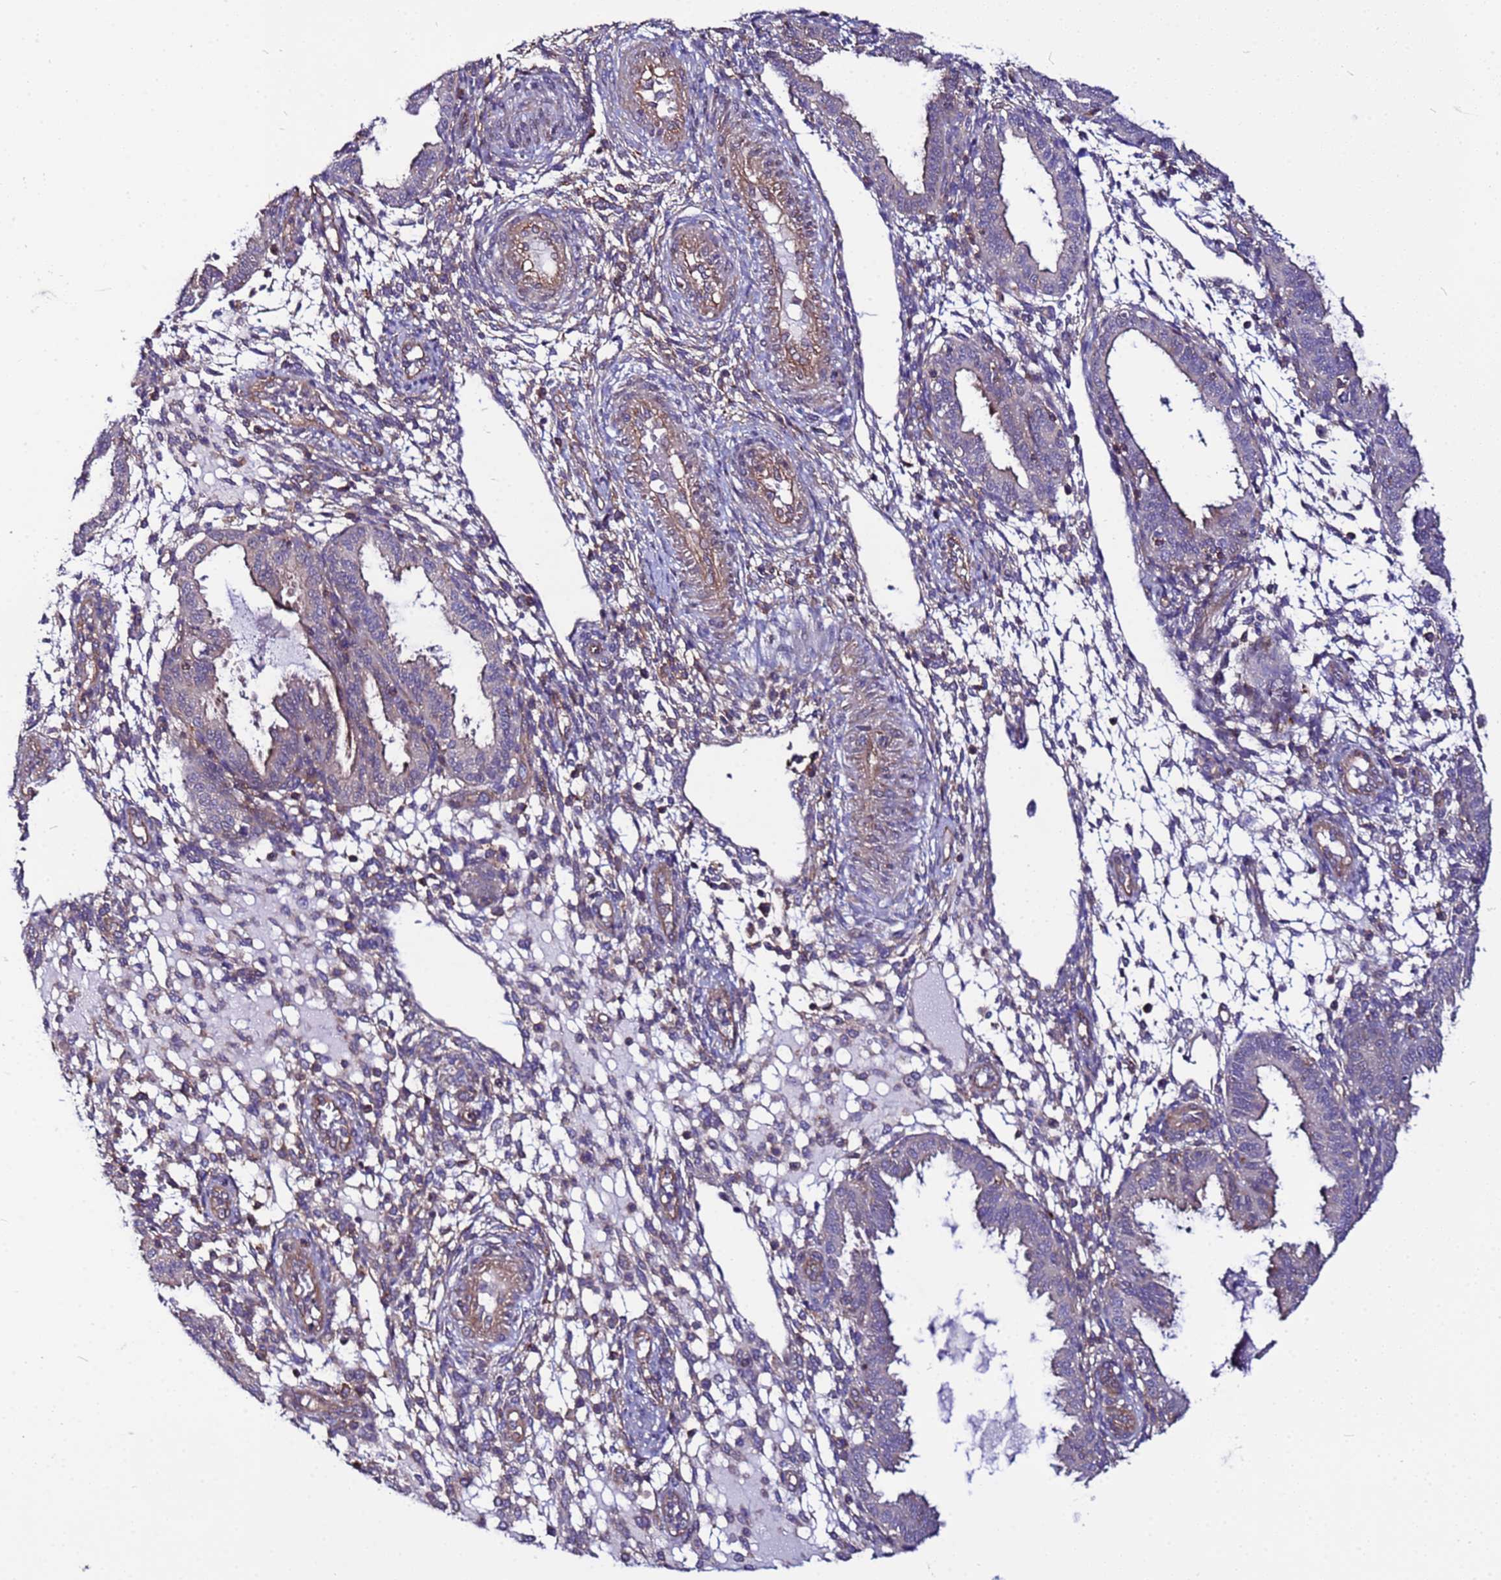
{"staining": {"intensity": "moderate", "quantity": "<25%", "location": "cytoplasmic/membranous"}, "tissue": "endometrium", "cell_type": "Cells in endometrial stroma", "image_type": "normal", "snomed": [{"axis": "morphology", "description": "Normal tissue, NOS"}, {"axis": "topography", "description": "Endometrium"}], "caption": "High-magnification brightfield microscopy of unremarkable endometrium stained with DAB (brown) and counterstained with hematoxylin (blue). cells in endometrial stroma exhibit moderate cytoplasmic/membranous expression is appreciated in approximately<25% of cells.", "gene": "STK38L", "patient": {"sex": "female", "age": 33}}